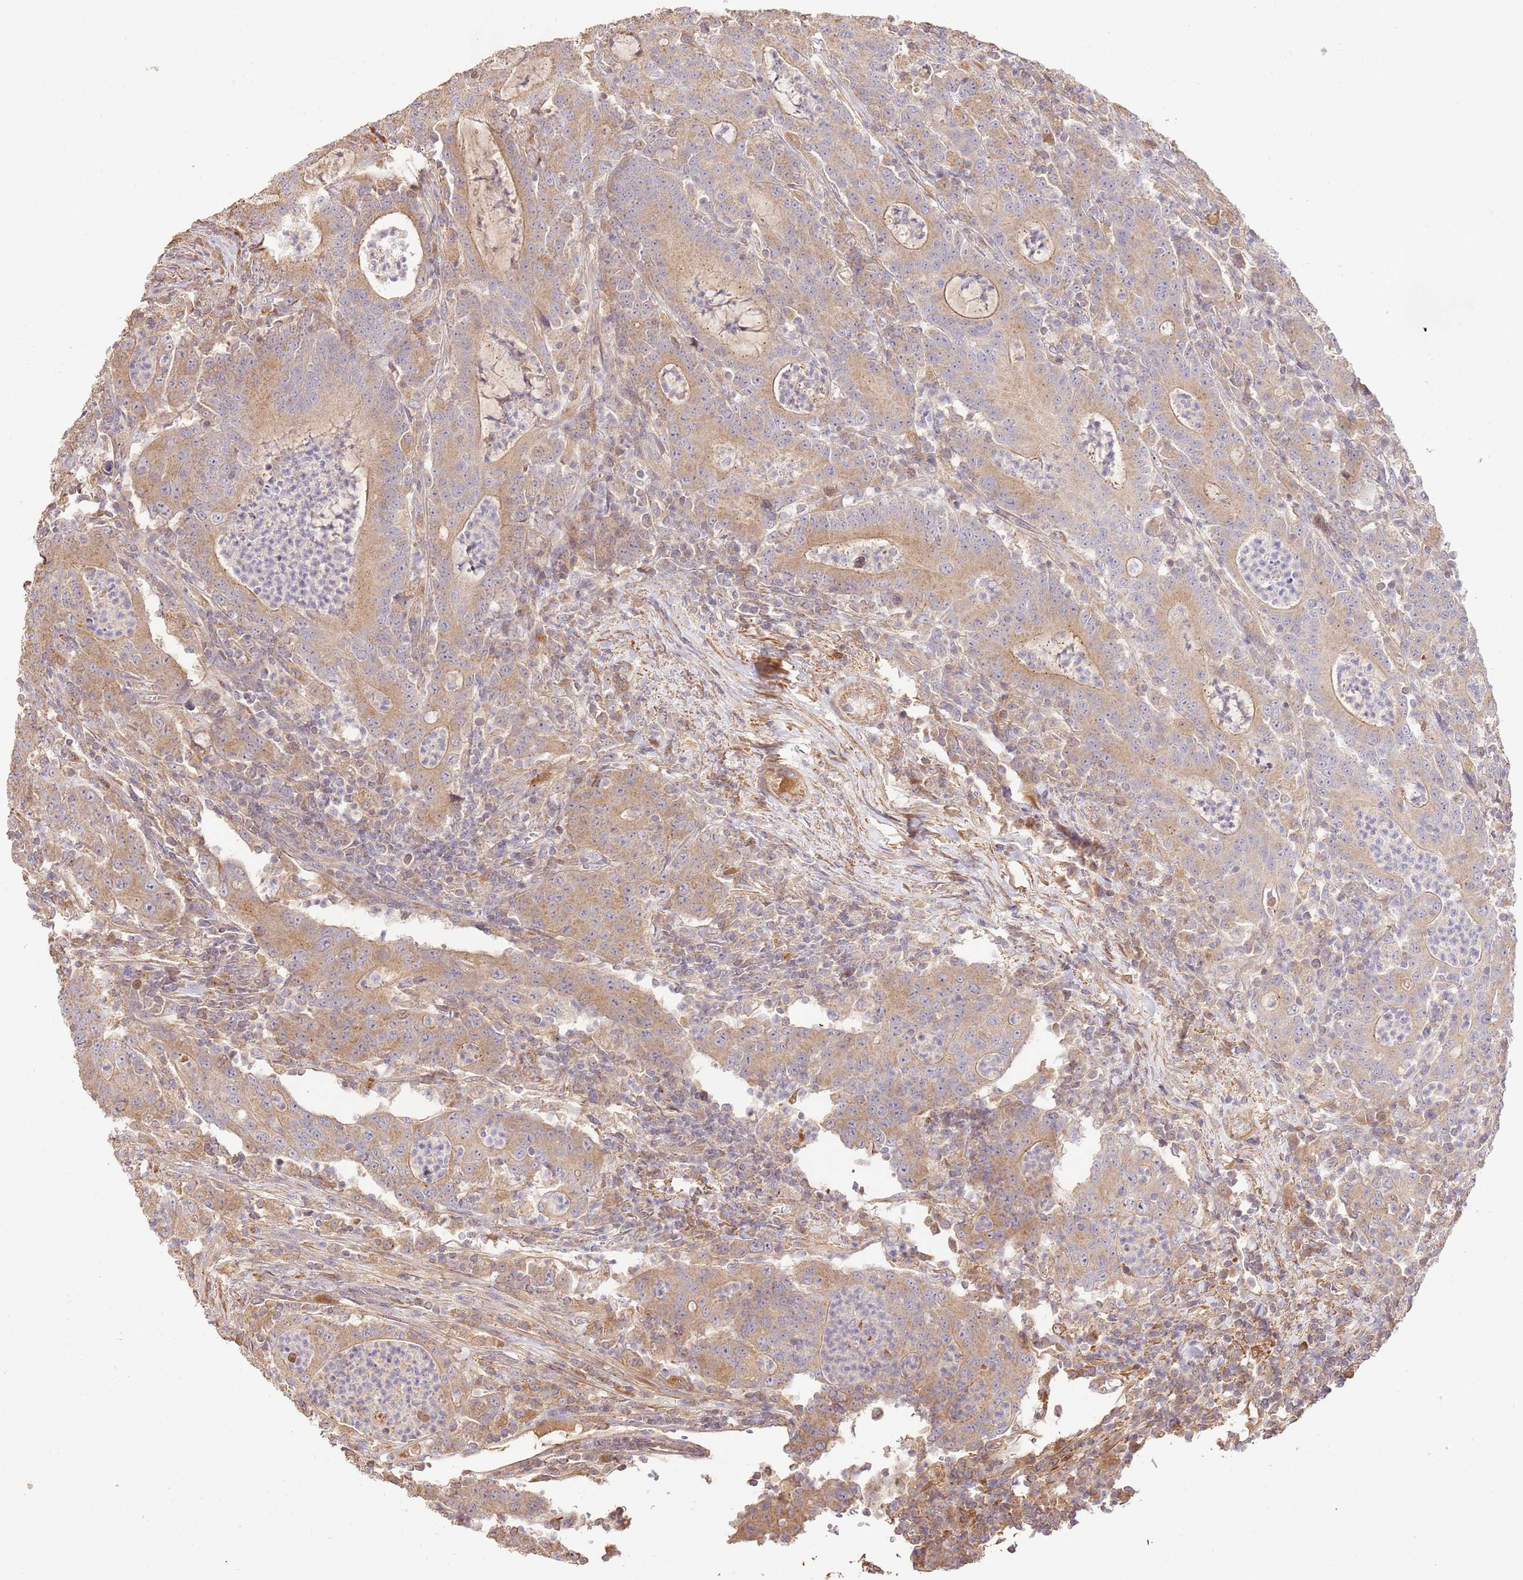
{"staining": {"intensity": "weak", "quantity": ">75%", "location": "cytoplasmic/membranous"}, "tissue": "colorectal cancer", "cell_type": "Tumor cells", "image_type": "cancer", "snomed": [{"axis": "morphology", "description": "Adenocarcinoma, NOS"}, {"axis": "topography", "description": "Colon"}], "caption": "Adenocarcinoma (colorectal) stained for a protein demonstrates weak cytoplasmic/membranous positivity in tumor cells.", "gene": "CEP55", "patient": {"sex": "male", "age": 83}}